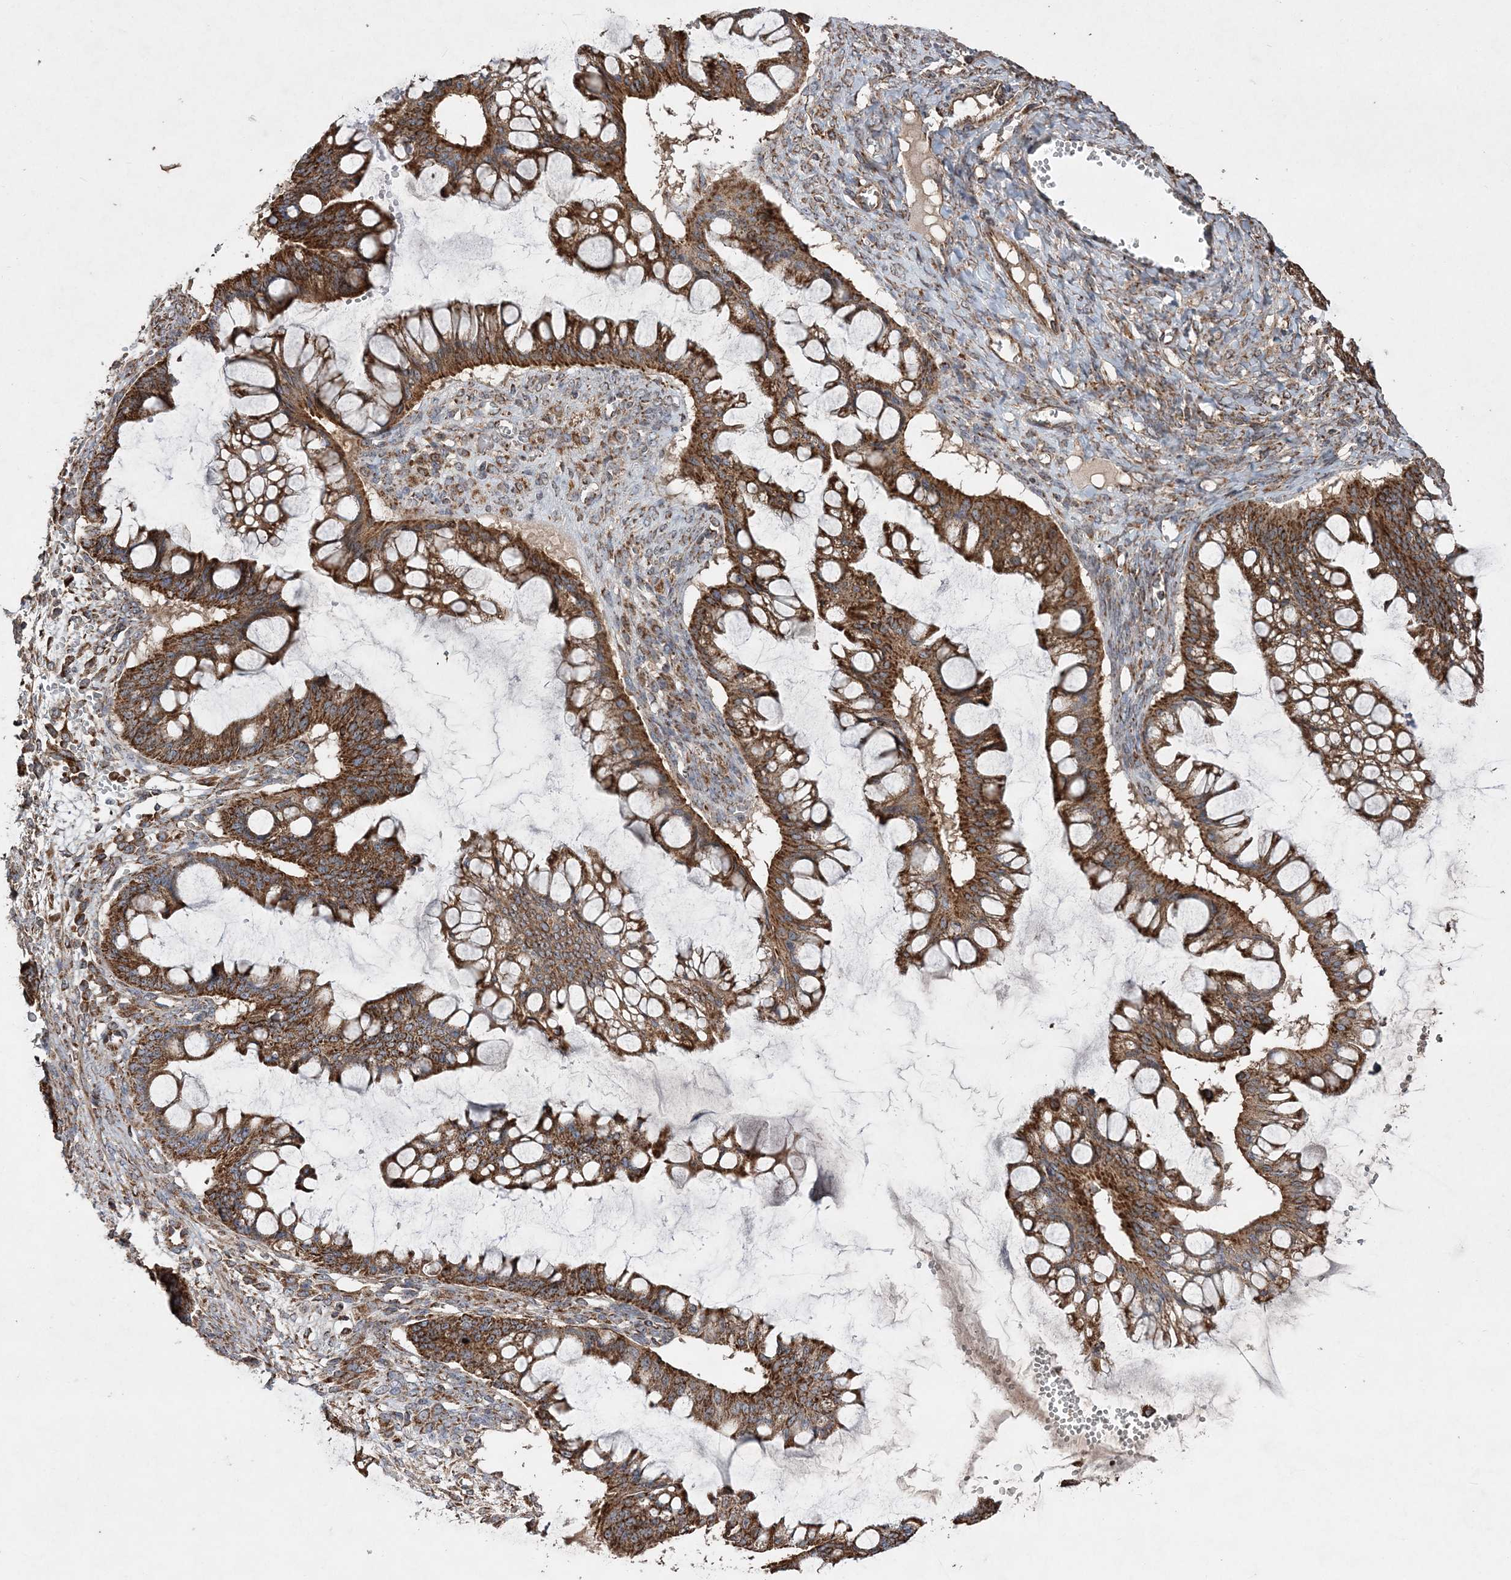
{"staining": {"intensity": "strong", "quantity": ">75%", "location": "cytoplasmic/membranous"}, "tissue": "ovarian cancer", "cell_type": "Tumor cells", "image_type": "cancer", "snomed": [{"axis": "morphology", "description": "Cystadenocarcinoma, mucinous, NOS"}, {"axis": "topography", "description": "Ovary"}], "caption": "Mucinous cystadenocarcinoma (ovarian) stained for a protein (brown) shows strong cytoplasmic/membranous positive staining in about >75% of tumor cells.", "gene": "POC5", "patient": {"sex": "female", "age": 73}}